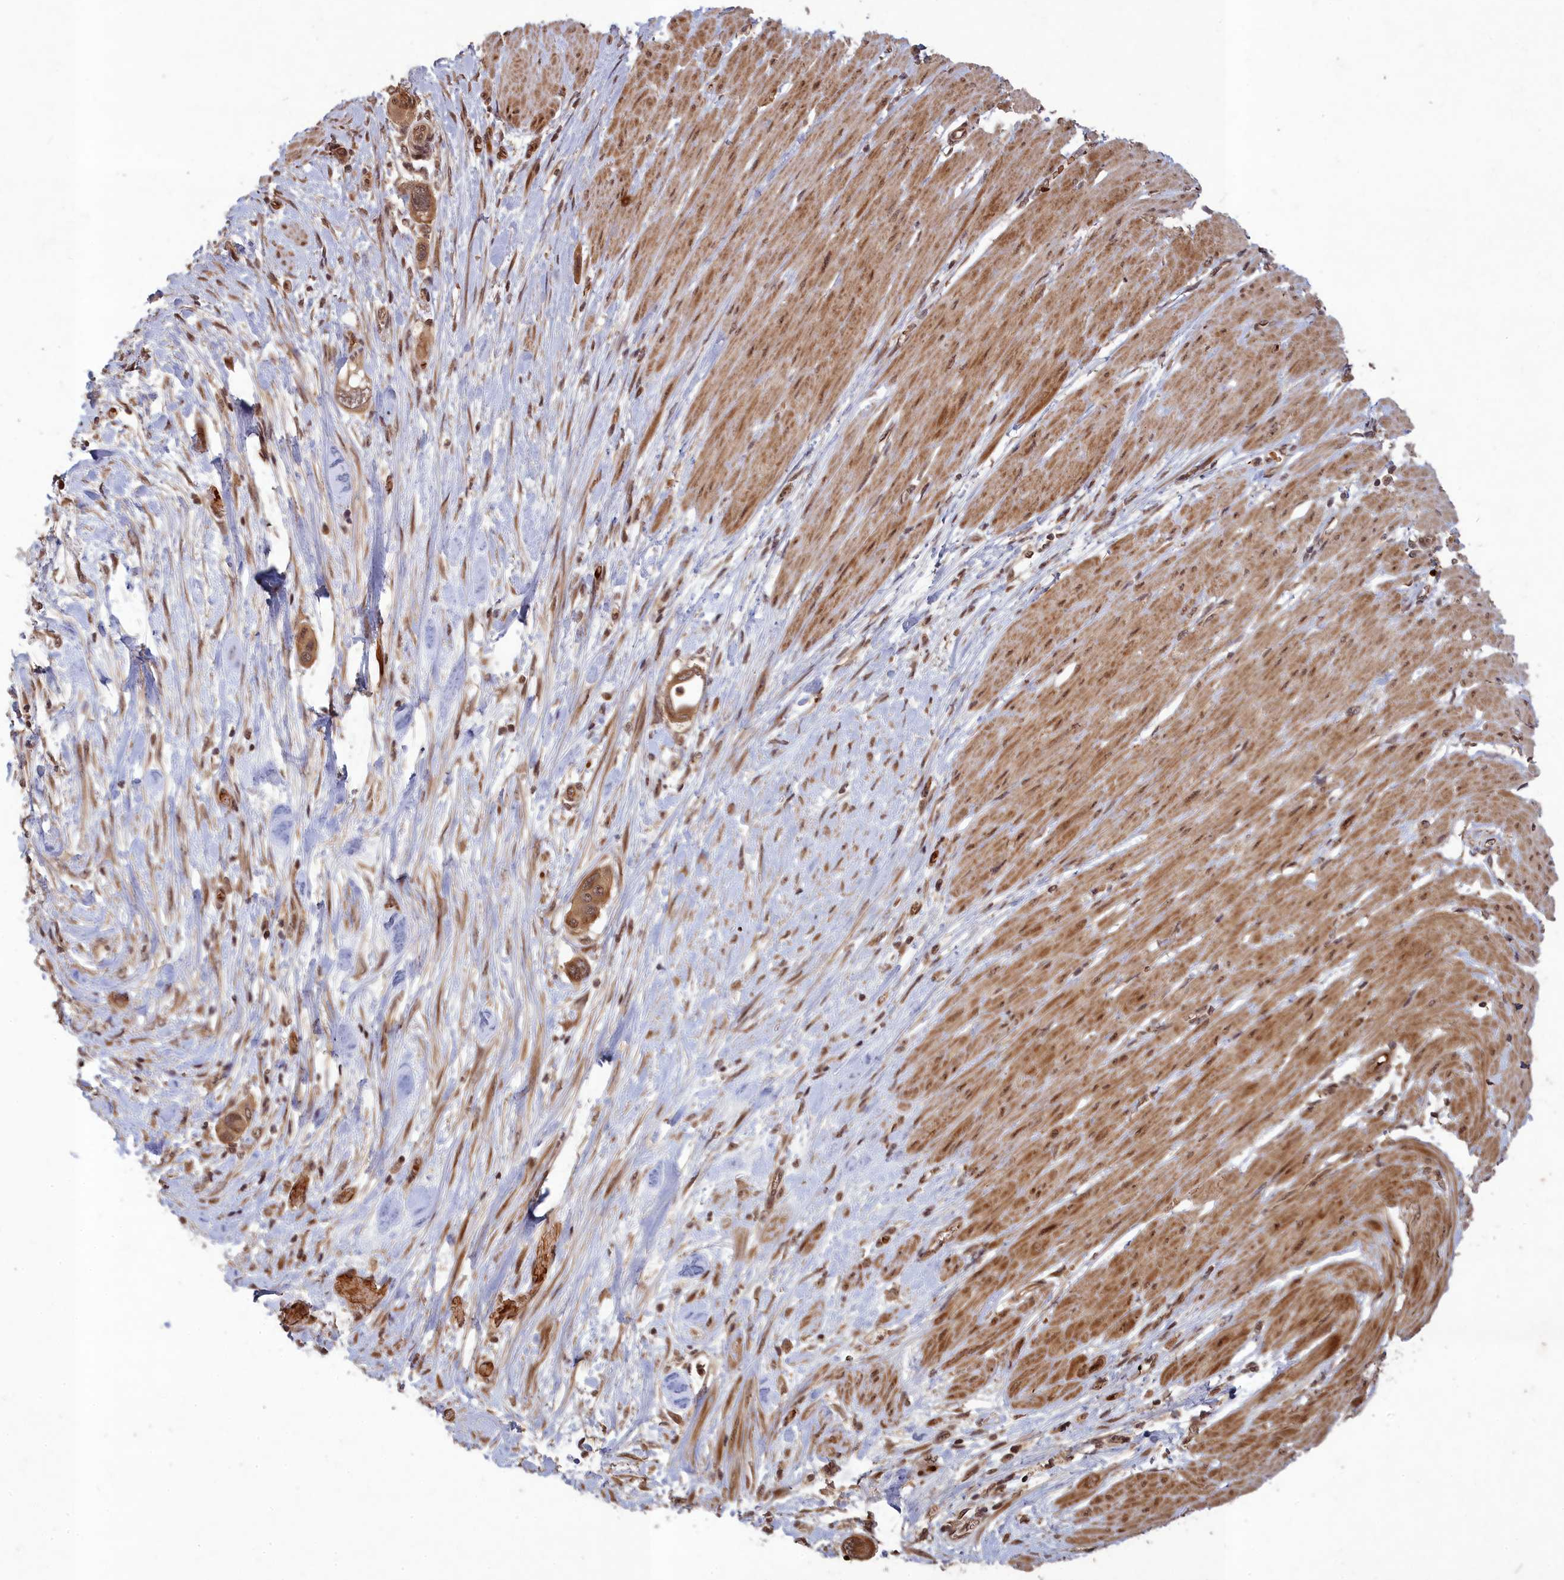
{"staining": {"intensity": "moderate", "quantity": ">75%", "location": "cytoplasmic/membranous,nuclear"}, "tissue": "pancreatic cancer", "cell_type": "Tumor cells", "image_type": "cancer", "snomed": [{"axis": "morphology", "description": "Adenocarcinoma, NOS"}, {"axis": "topography", "description": "Pancreas"}], "caption": "Moderate cytoplasmic/membranous and nuclear protein positivity is seen in about >75% of tumor cells in adenocarcinoma (pancreatic).", "gene": "SRMS", "patient": {"sex": "male", "age": 68}}